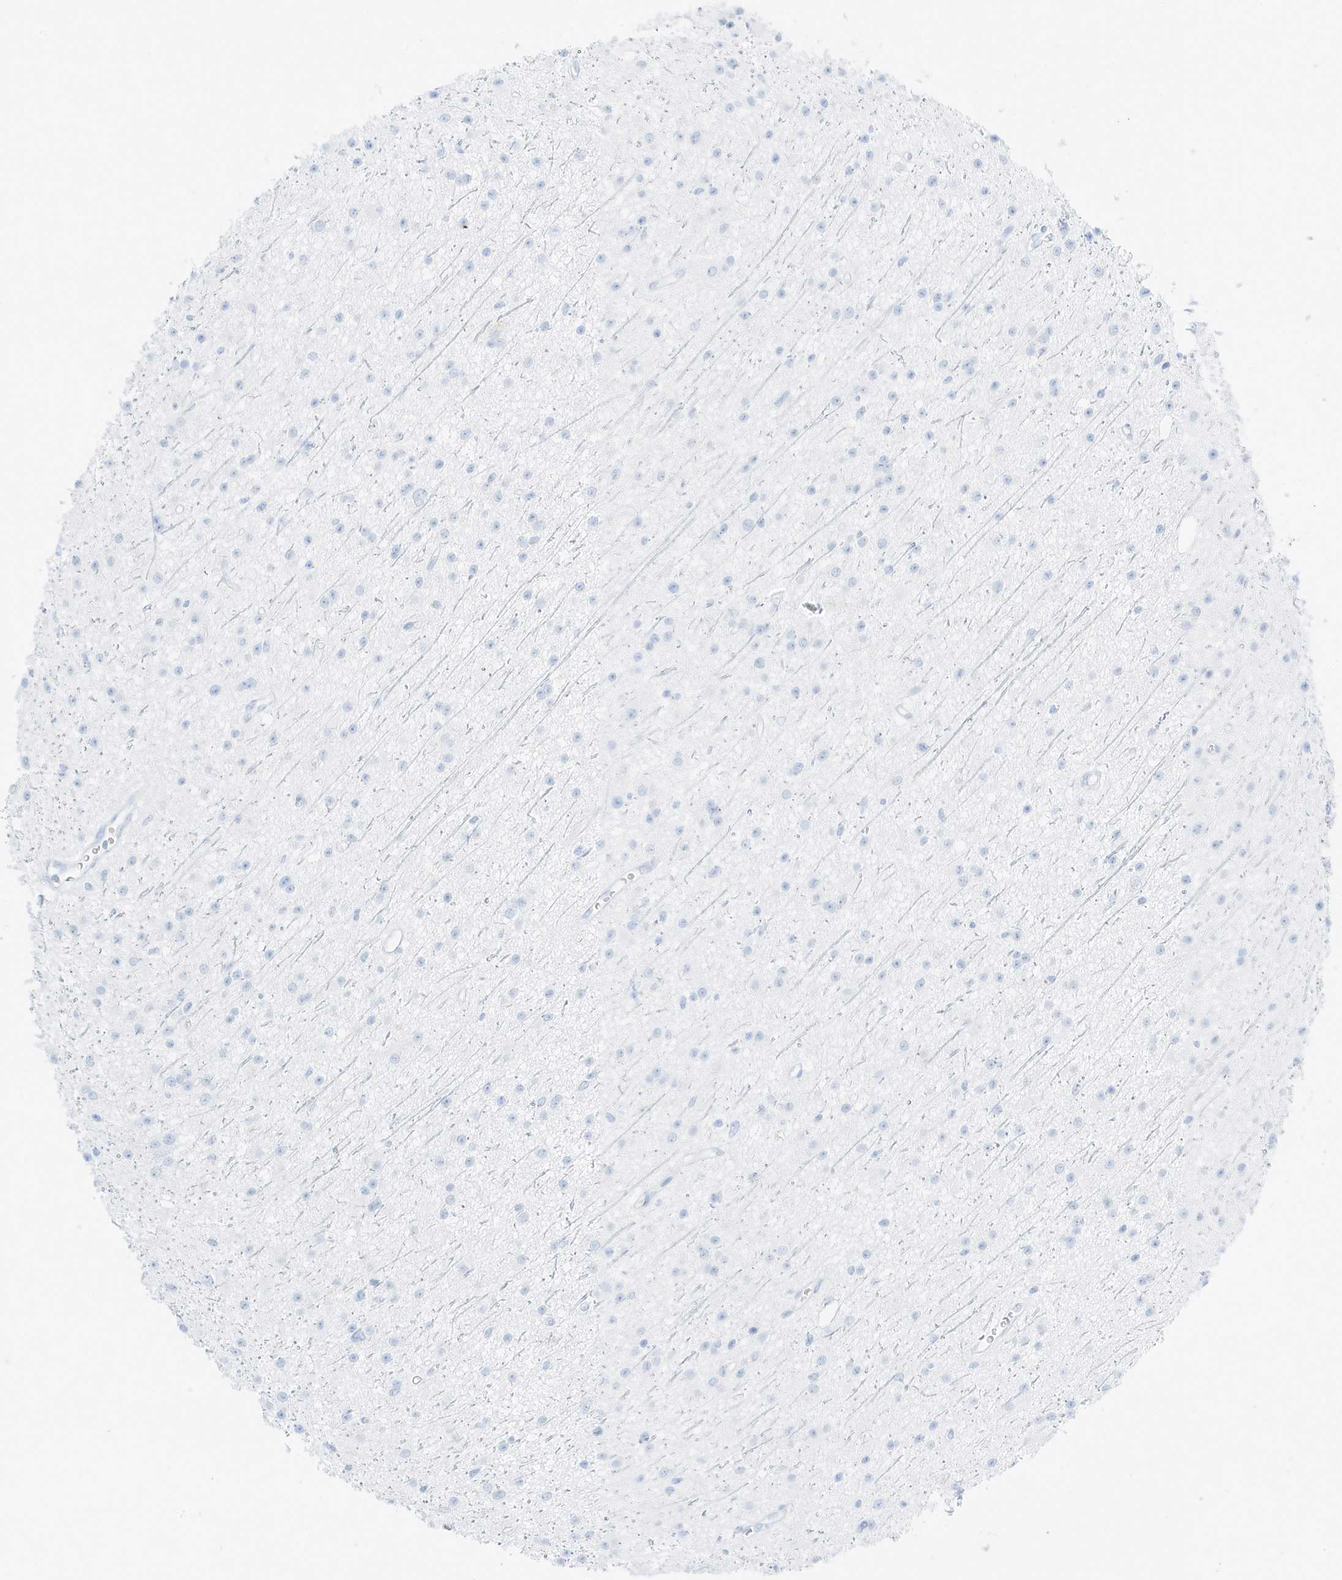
{"staining": {"intensity": "negative", "quantity": "none", "location": "none"}, "tissue": "glioma", "cell_type": "Tumor cells", "image_type": "cancer", "snomed": [{"axis": "morphology", "description": "Glioma, malignant, Low grade"}, {"axis": "topography", "description": "Cerebral cortex"}], "caption": "High power microscopy image of an IHC image of glioma, revealing no significant expression in tumor cells.", "gene": "SLC22A13", "patient": {"sex": "female", "age": 39}}